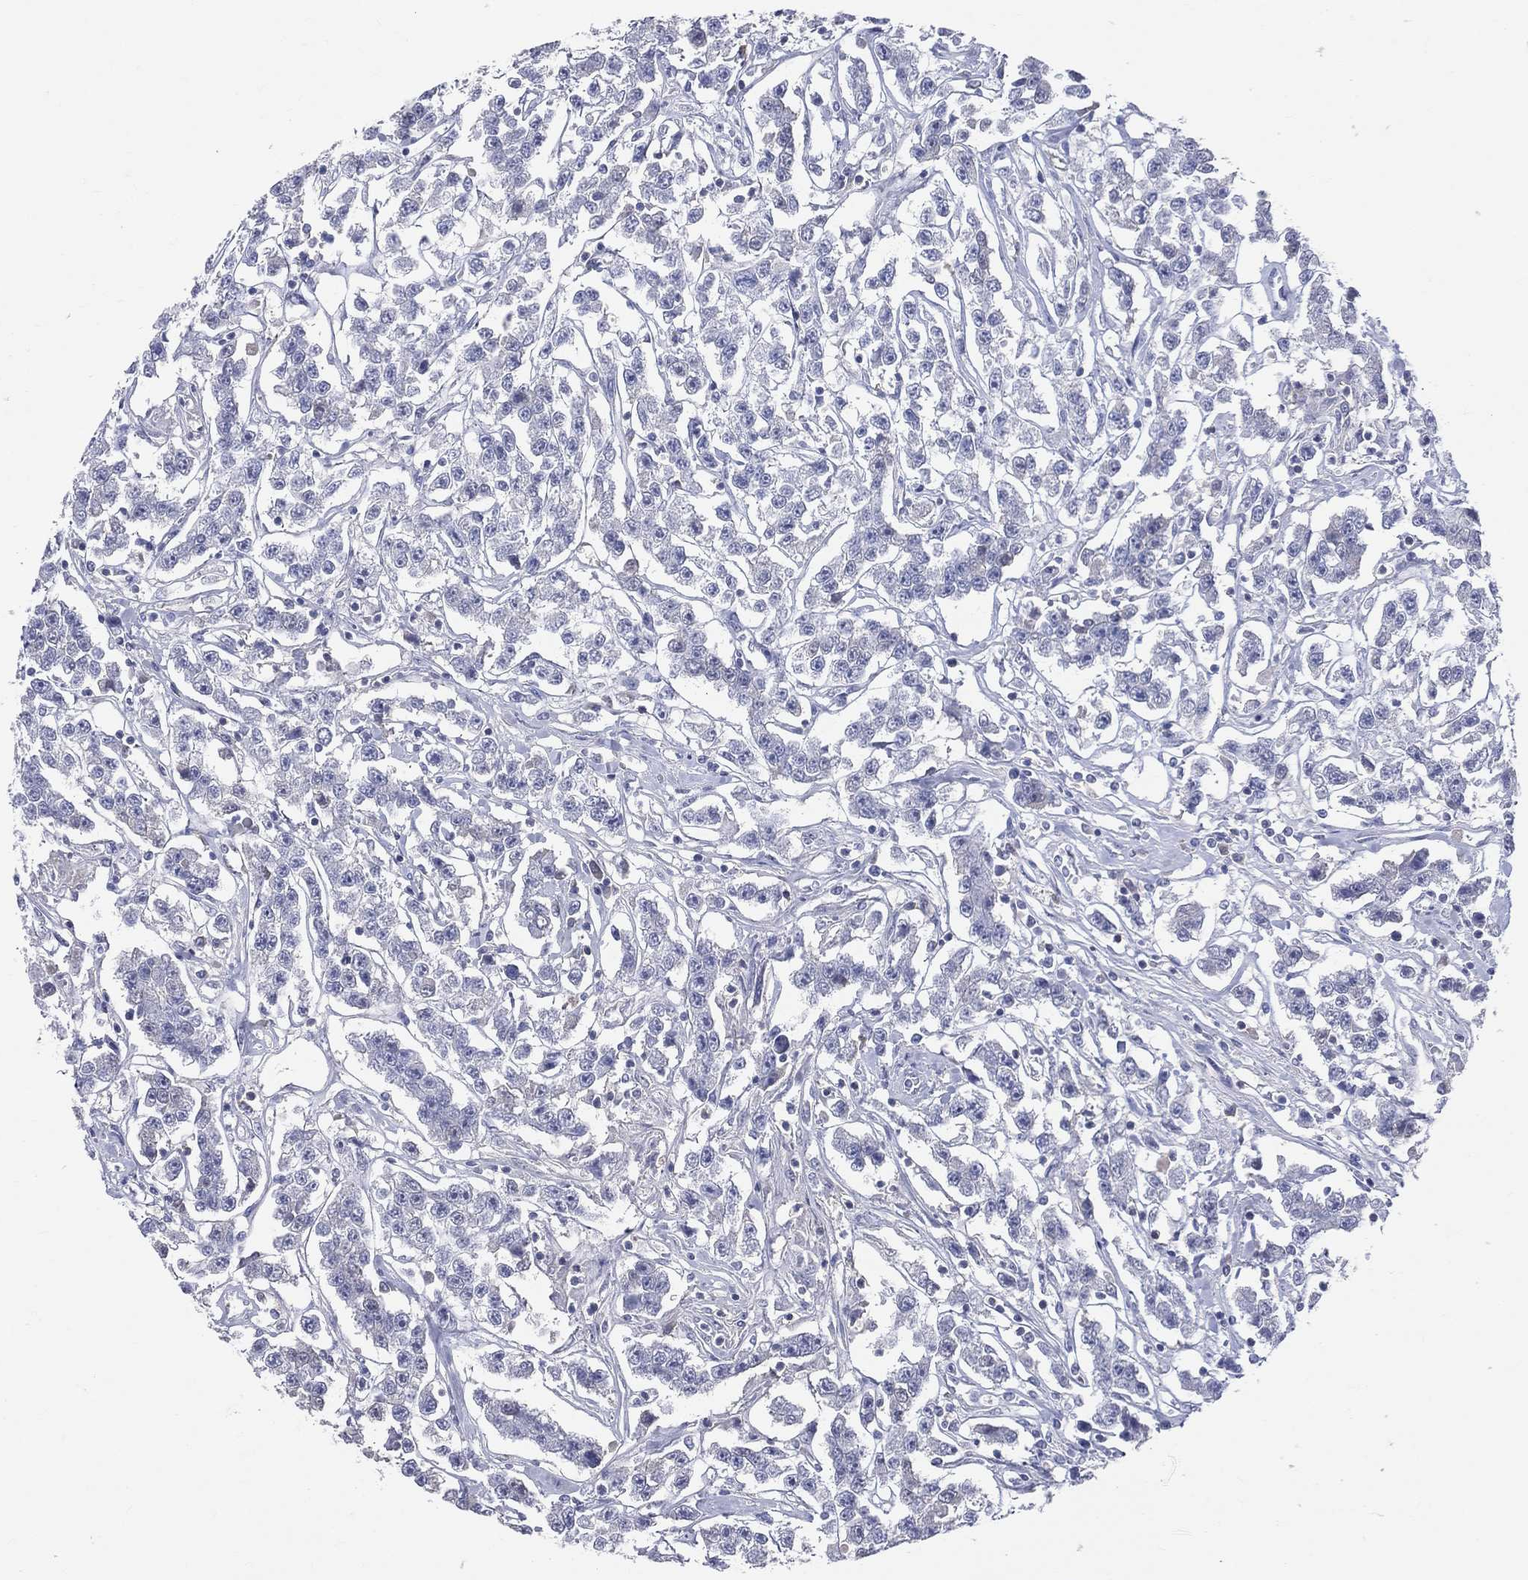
{"staining": {"intensity": "negative", "quantity": "none", "location": "none"}, "tissue": "testis cancer", "cell_type": "Tumor cells", "image_type": "cancer", "snomed": [{"axis": "morphology", "description": "Seminoma, NOS"}, {"axis": "topography", "description": "Testis"}], "caption": "A photomicrograph of human seminoma (testis) is negative for staining in tumor cells.", "gene": "LAT", "patient": {"sex": "male", "age": 59}}